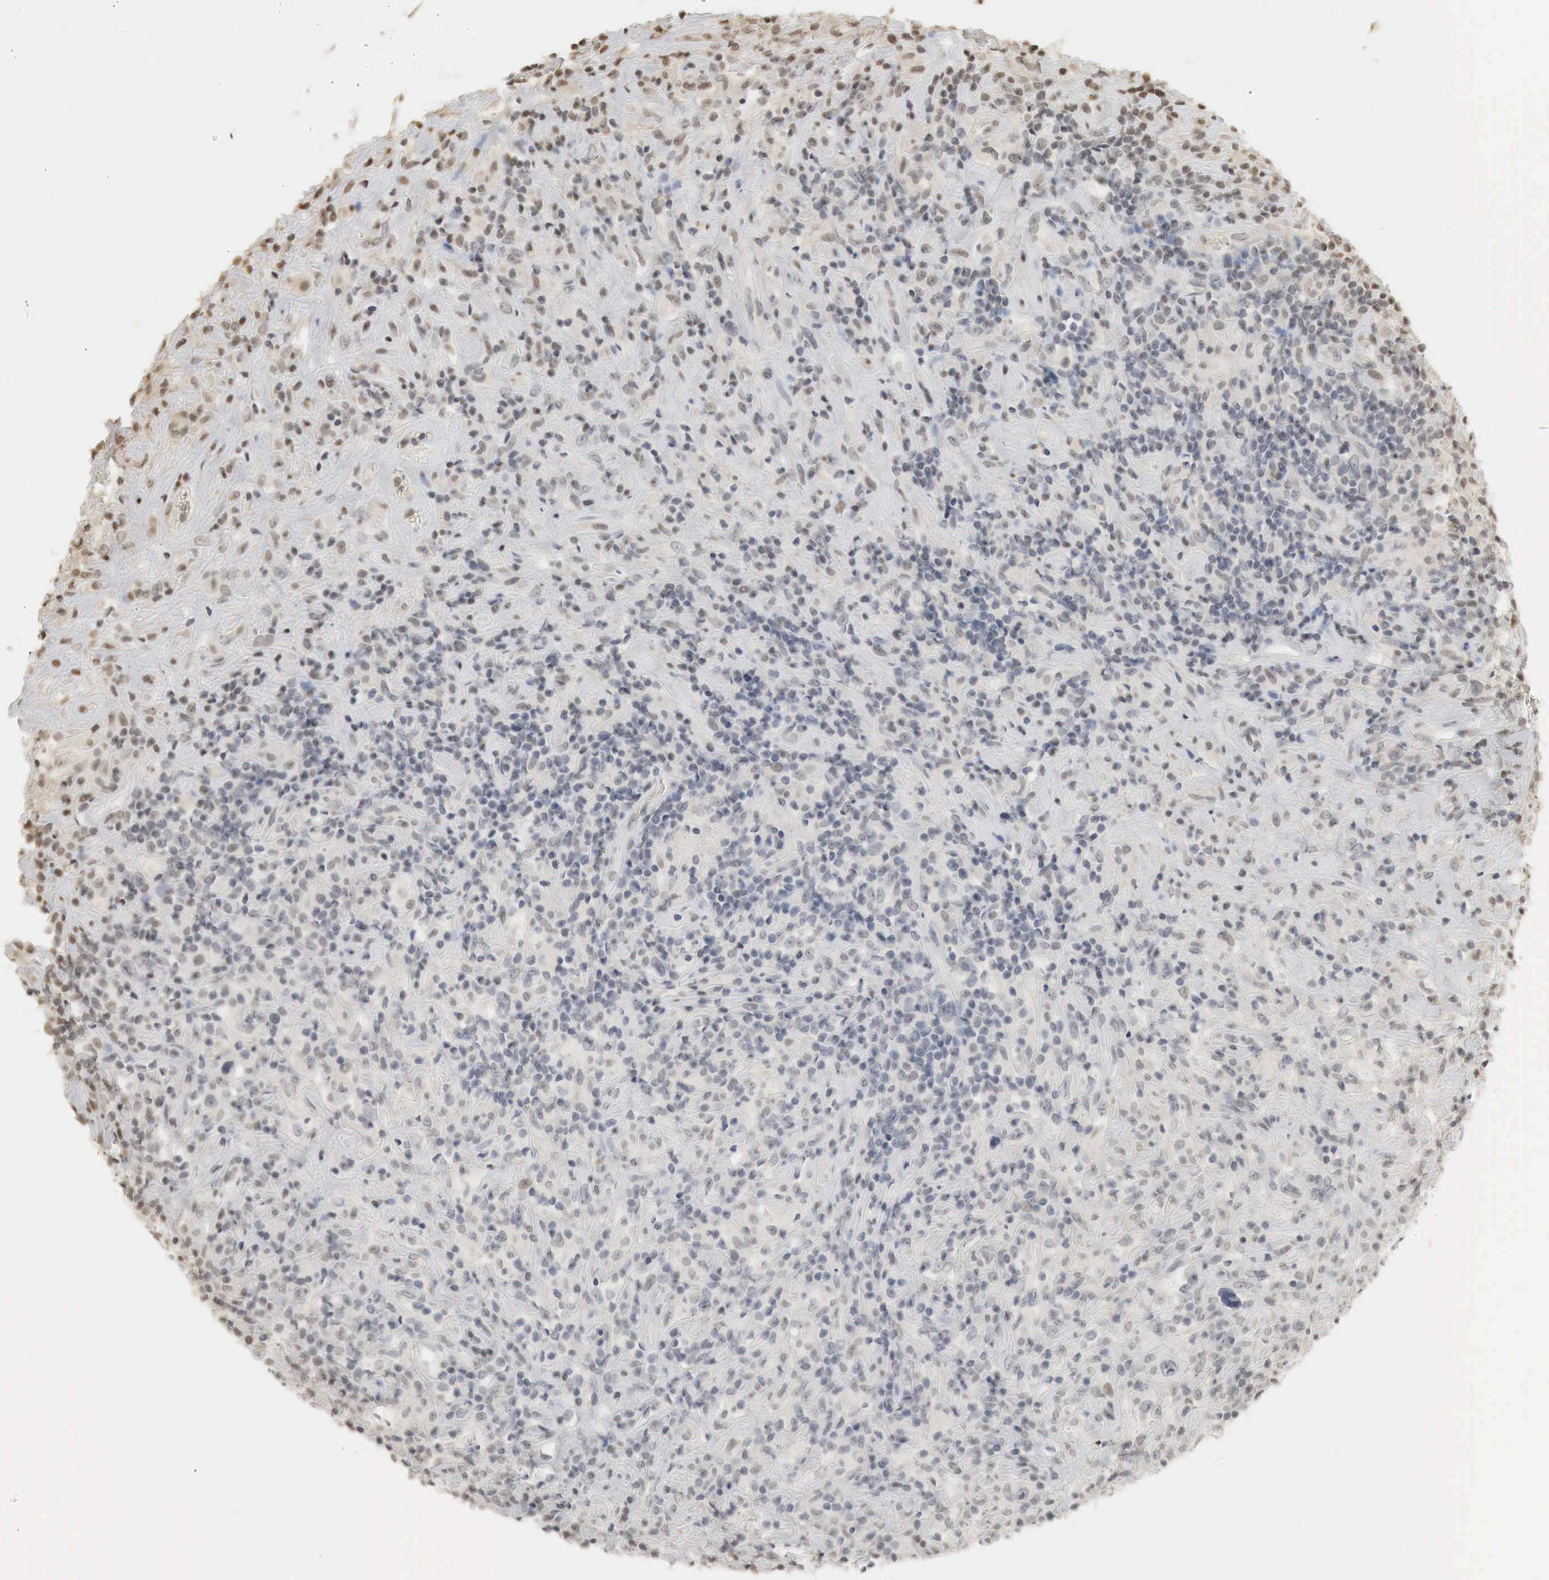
{"staining": {"intensity": "weak", "quantity": "<25%", "location": "cytoplasmic/membranous"}, "tissue": "lymphoma", "cell_type": "Tumor cells", "image_type": "cancer", "snomed": [{"axis": "morphology", "description": "Hodgkin's disease, NOS"}, {"axis": "topography", "description": "Lymph node"}], "caption": "Immunohistochemistry (IHC) image of lymphoma stained for a protein (brown), which exhibits no positivity in tumor cells.", "gene": "ERBB4", "patient": {"sex": "male", "age": 46}}